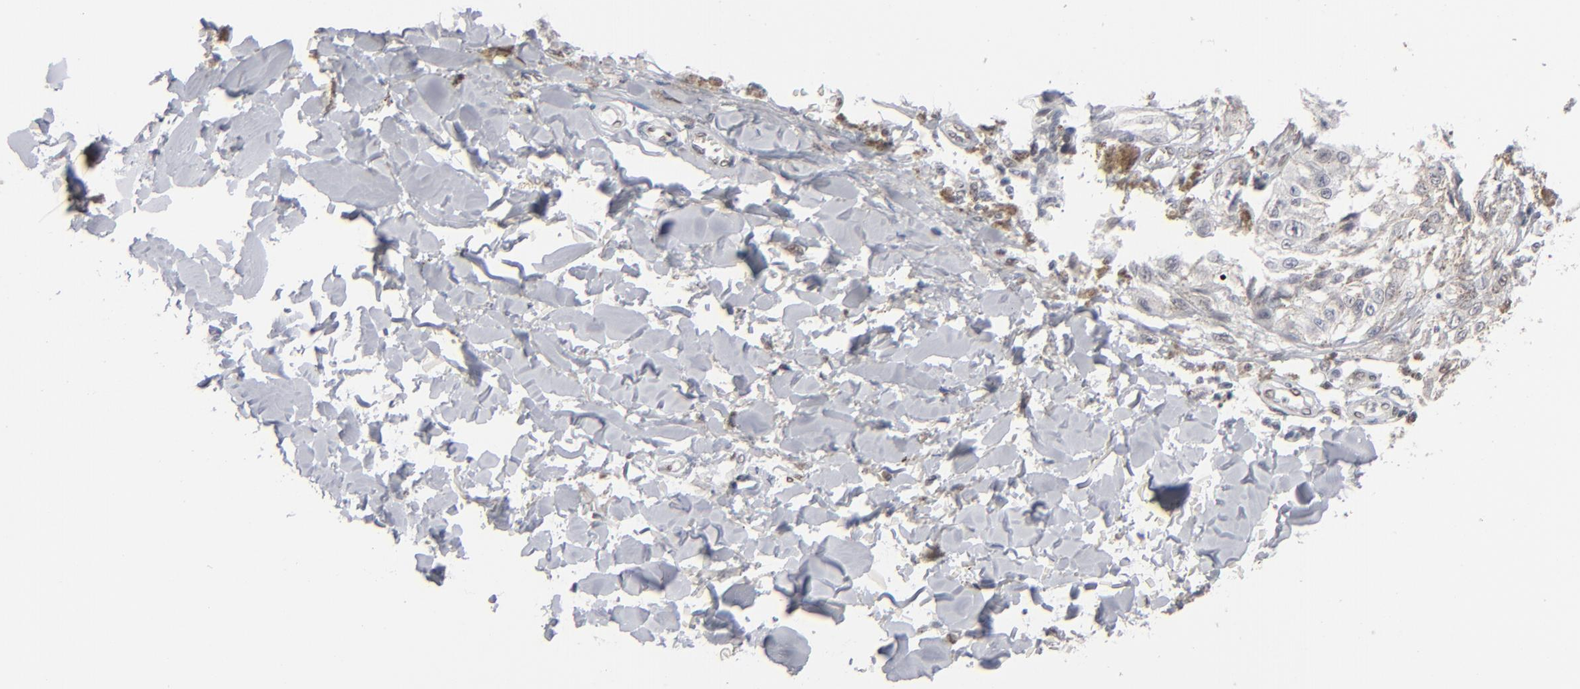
{"staining": {"intensity": "weak", "quantity": "<25%", "location": "nuclear"}, "tissue": "melanoma", "cell_type": "Tumor cells", "image_type": "cancer", "snomed": [{"axis": "morphology", "description": "Malignant melanoma, NOS"}, {"axis": "topography", "description": "Skin"}], "caption": "High magnification brightfield microscopy of melanoma stained with DAB (3,3'-diaminobenzidine) (brown) and counterstained with hematoxylin (blue): tumor cells show no significant expression.", "gene": "IRF9", "patient": {"sex": "female", "age": 82}}